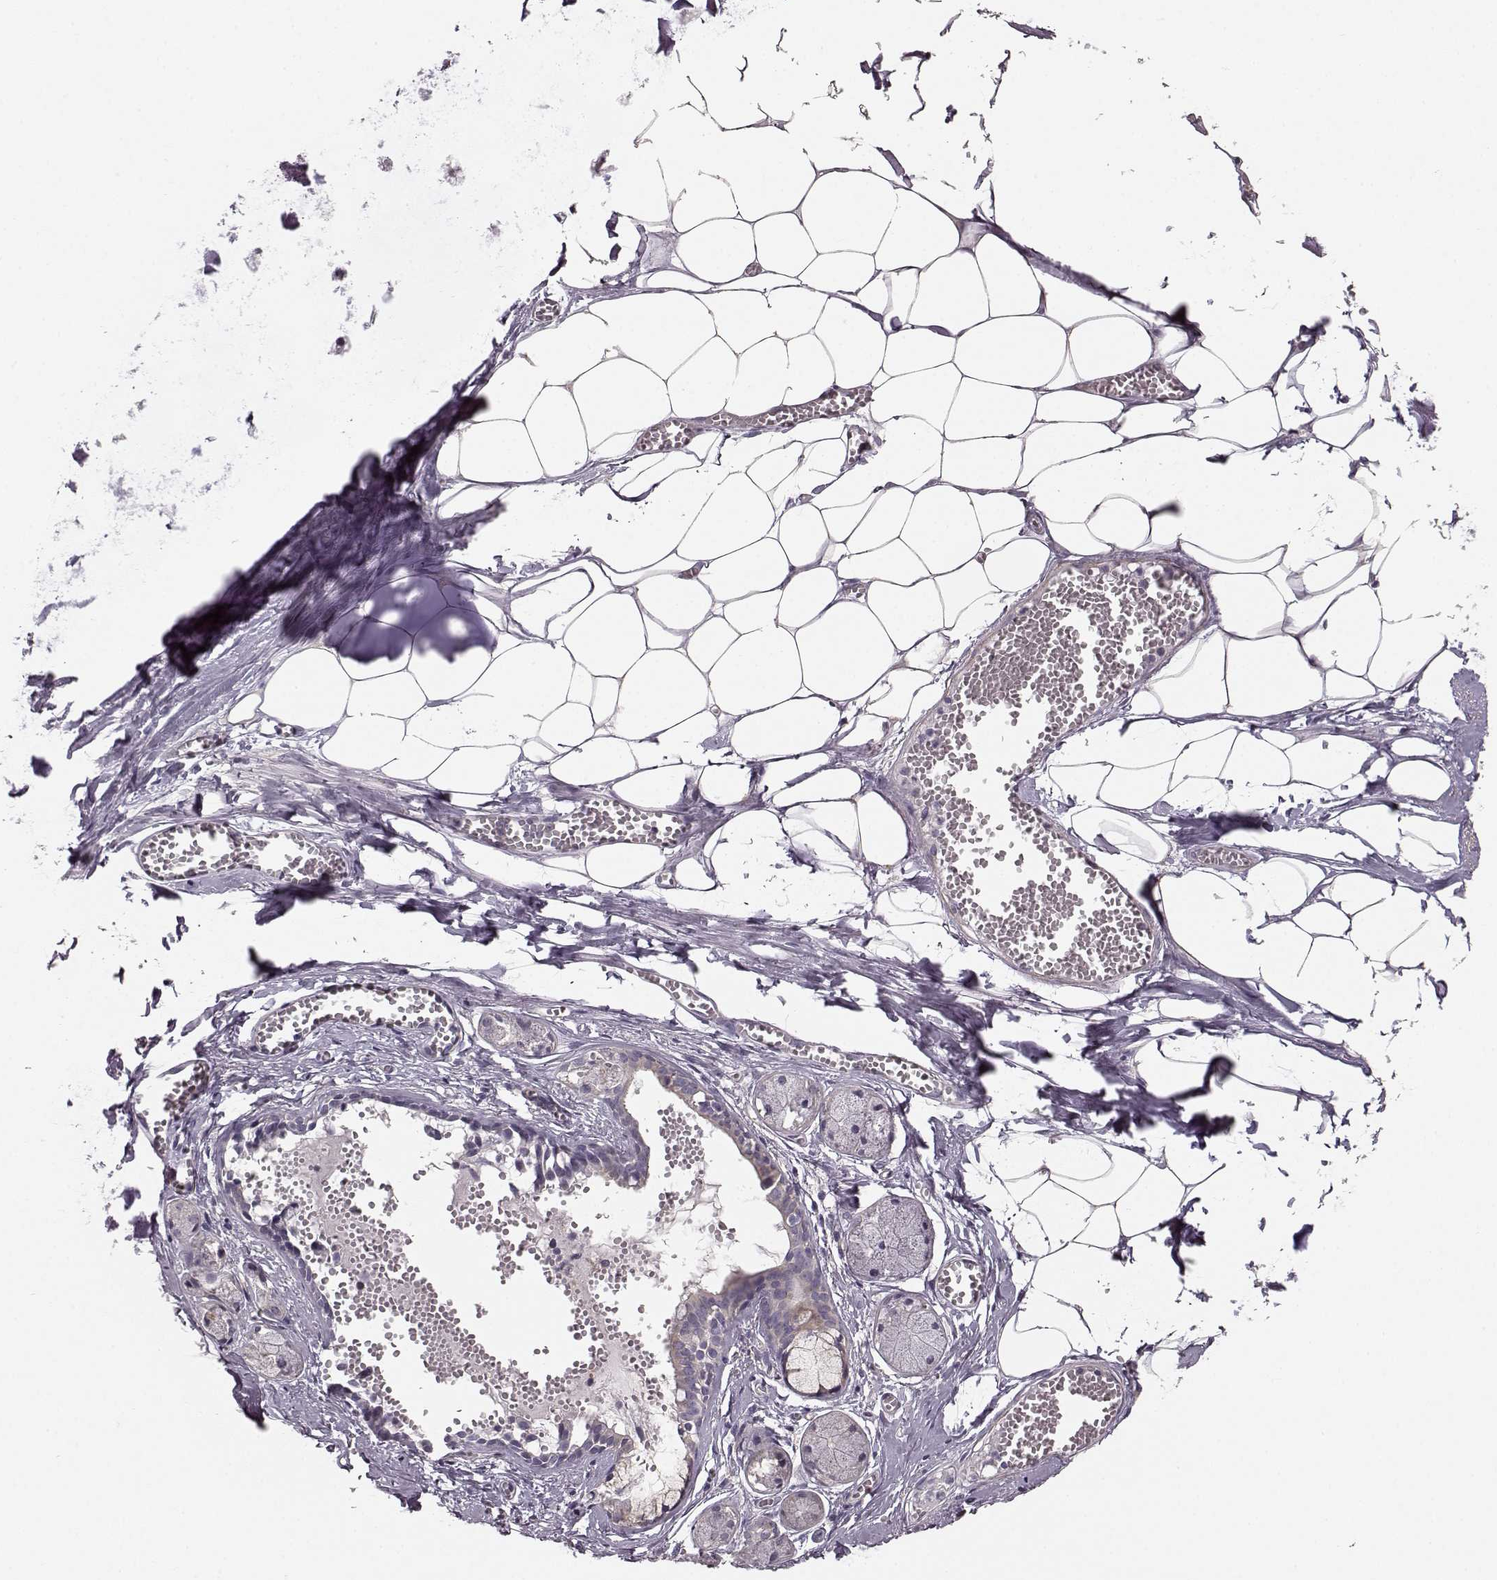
{"staining": {"intensity": "negative", "quantity": "none", "location": "none"}, "tissue": "adipose tissue", "cell_type": "Adipocytes", "image_type": "normal", "snomed": [{"axis": "morphology", "description": "Normal tissue, NOS"}, {"axis": "morphology", "description": "Squamous cell carcinoma, NOS"}, {"axis": "topography", "description": "Cartilage tissue"}, {"axis": "topography", "description": "Lung"}], "caption": "The histopathology image exhibits no significant staining in adipocytes of adipose tissue. (Stains: DAB immunohistochemistry with hematoxylin counter stain, Microscopy: brightfield microscopy at high magnification).", "gene": "GPR50", "patient": {"sex": "male", "age": 66}}